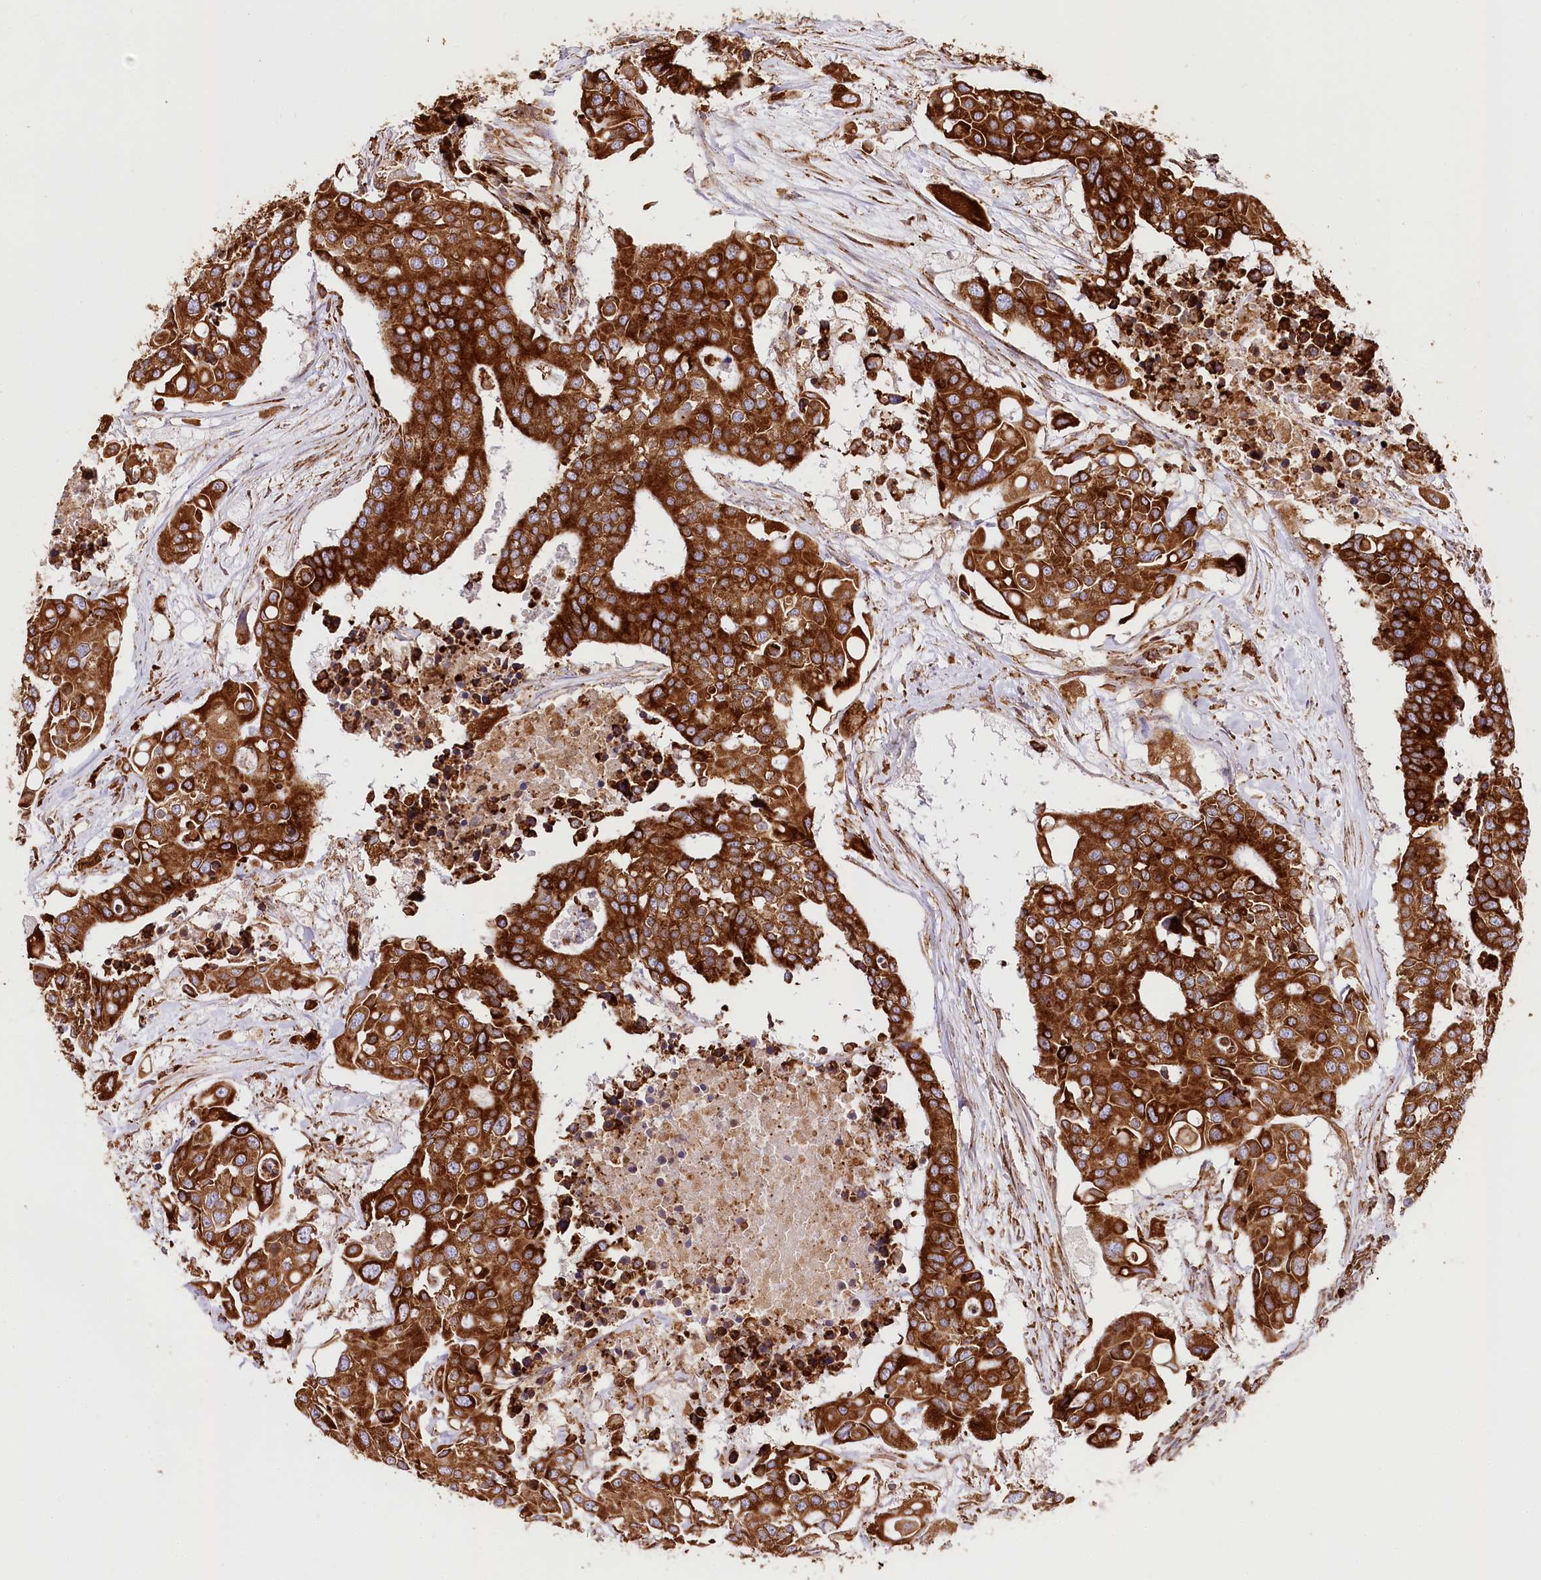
{"staining": {"intensity": "strong", "quantity": ">75%", "location": "cytoplasmic/membranous"}, "tissue": "colorectal cancer", "cell_type": "Tumor cells", "image_type": "cancer", "snomed": [{"axis": "morphology", "description": "Adenocarcinoma, NOS"}, {"axis": "topography", "description": "Colon"}], "caption": "Immunohistochemistry (IHC) (DAB (3,3'-diaminobenzidine)) staining of human colorectal cancer (adenocarcinoma) displays strong cytoplasmic/membranous protein expression in about >75% of tumor cells.", "gene": "CNPY2", "patient": {"sex": "male", "age": 77}}